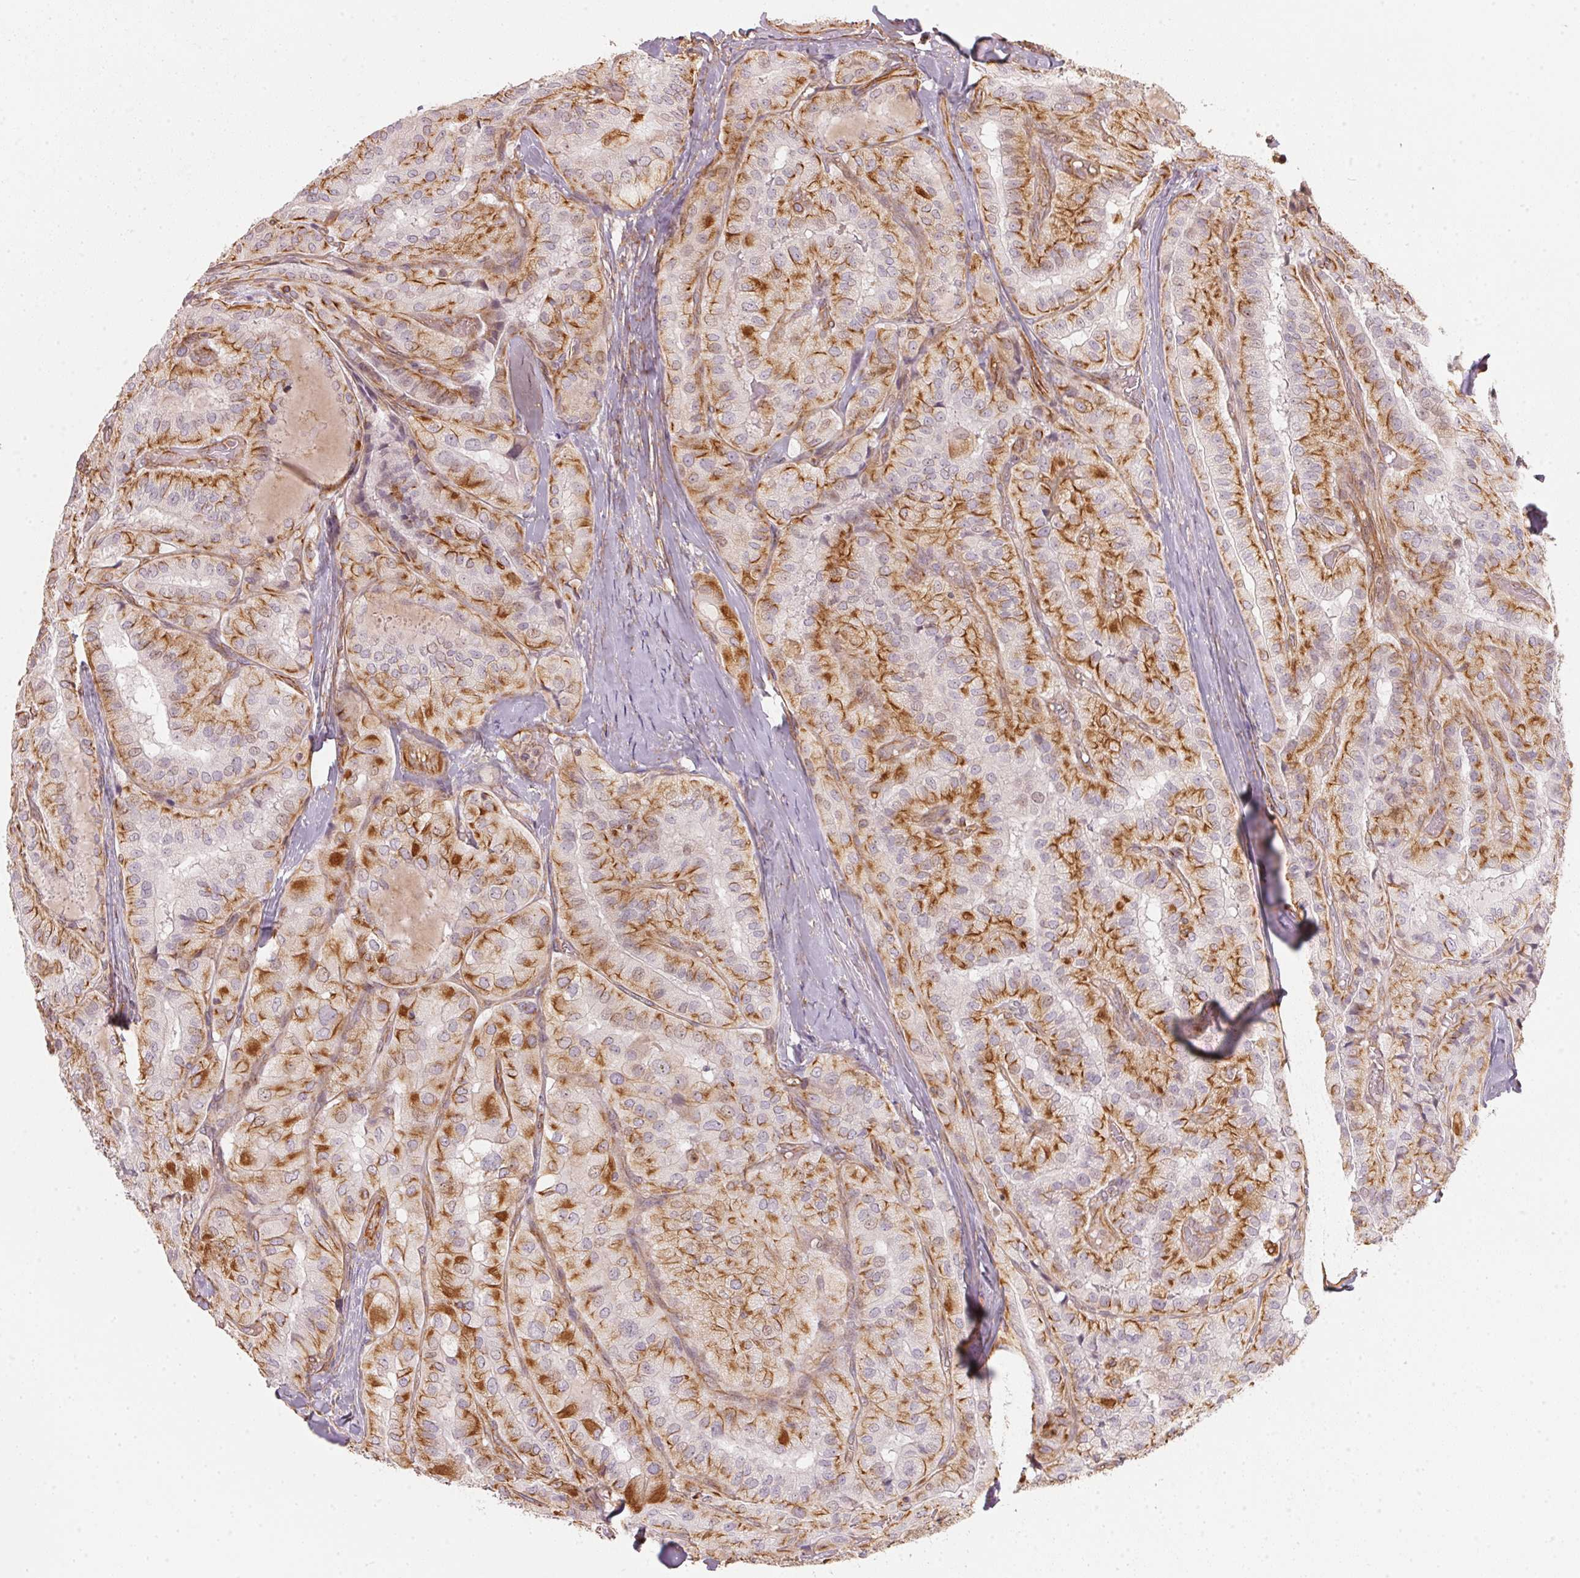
{"staining": {"intensity": "strong", "quantity": ">75%", "location": "cytoplasmic/membranous"}, "tissue": "thyroid cancer", "cell_type": "Tumor cells", "image_type": "cancer", "snomed": [{"axis": "morphology", "description": "Normal tissue, NOS"}, {"axis": "morphology", "description": "Papillary adenocarcinoma, NOS"}, {"axis": "topography", "description": "Thyroid gland"}], "caption": "Brown immunohistochemical staining in thyroid cancer (papillary adenocarcinoma) shows strong cytoplasmic/membranous staining in approximately >75% of tumor cells. (IHC, brightfield microscopy, high magnification).", "gene": "FOXR2", "patient": {"sex": "female", "age": 59}}